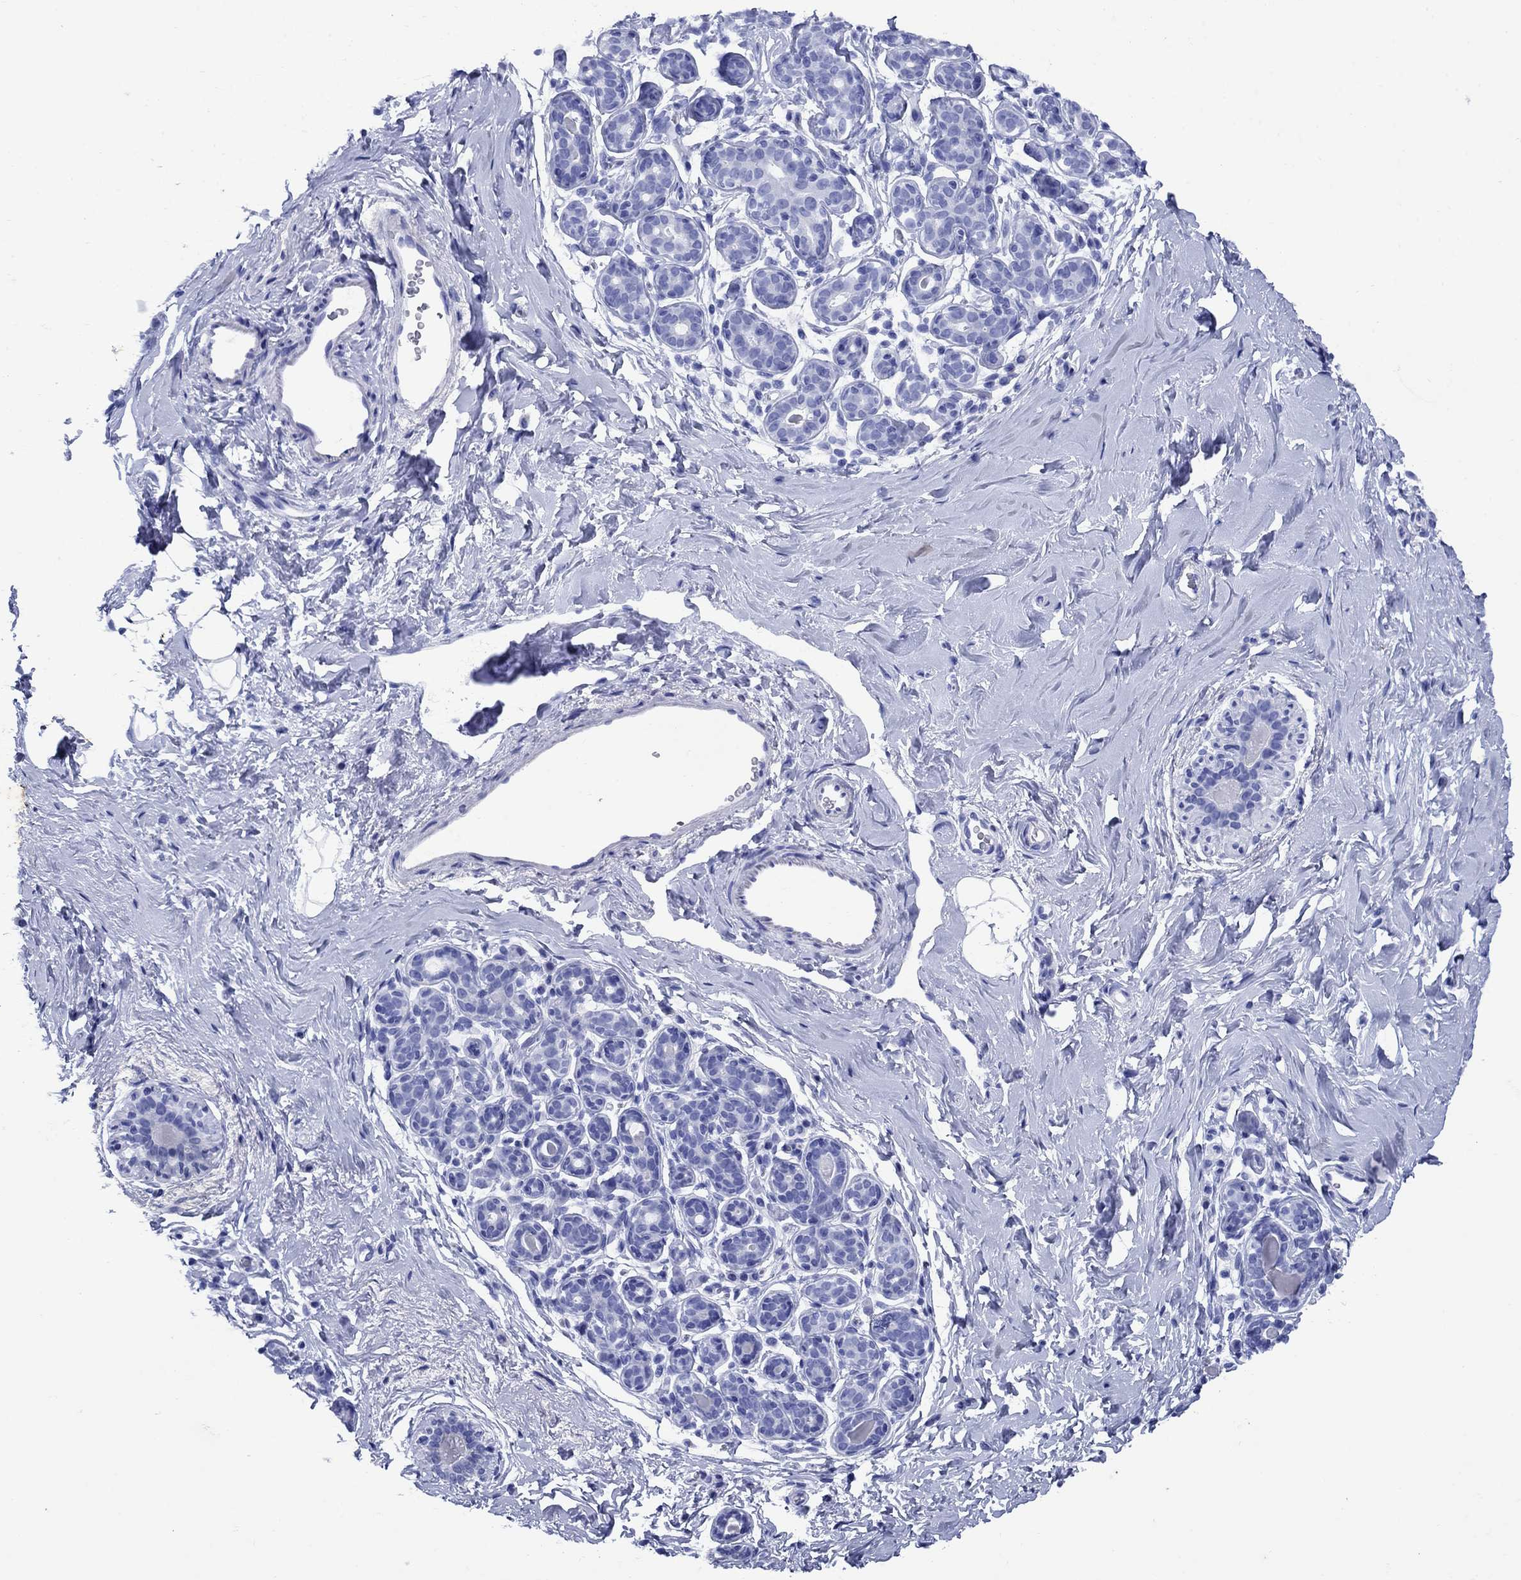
{"staining": {"intensity": "negative", "quantity": "none", "location": "none"}, "tissue": "breast", "cell_type": "Adipocytes", "image_type": "normal", "snomed": [{"axis": "morphology", "description": "Normal tissue, NOS"}, {"axis": "topography", "description": "Skin"}, {"axis": "topography", "description": "Breast"}], "caption": "The micrograph exhibits no significant expression in adipocytes of breast. The staining is performed using DAB brown chromogen with nuclei counter-stained in using hematoxylin.", "gene": "CD1A", "patient": {"sex": "female", "age": 43}}